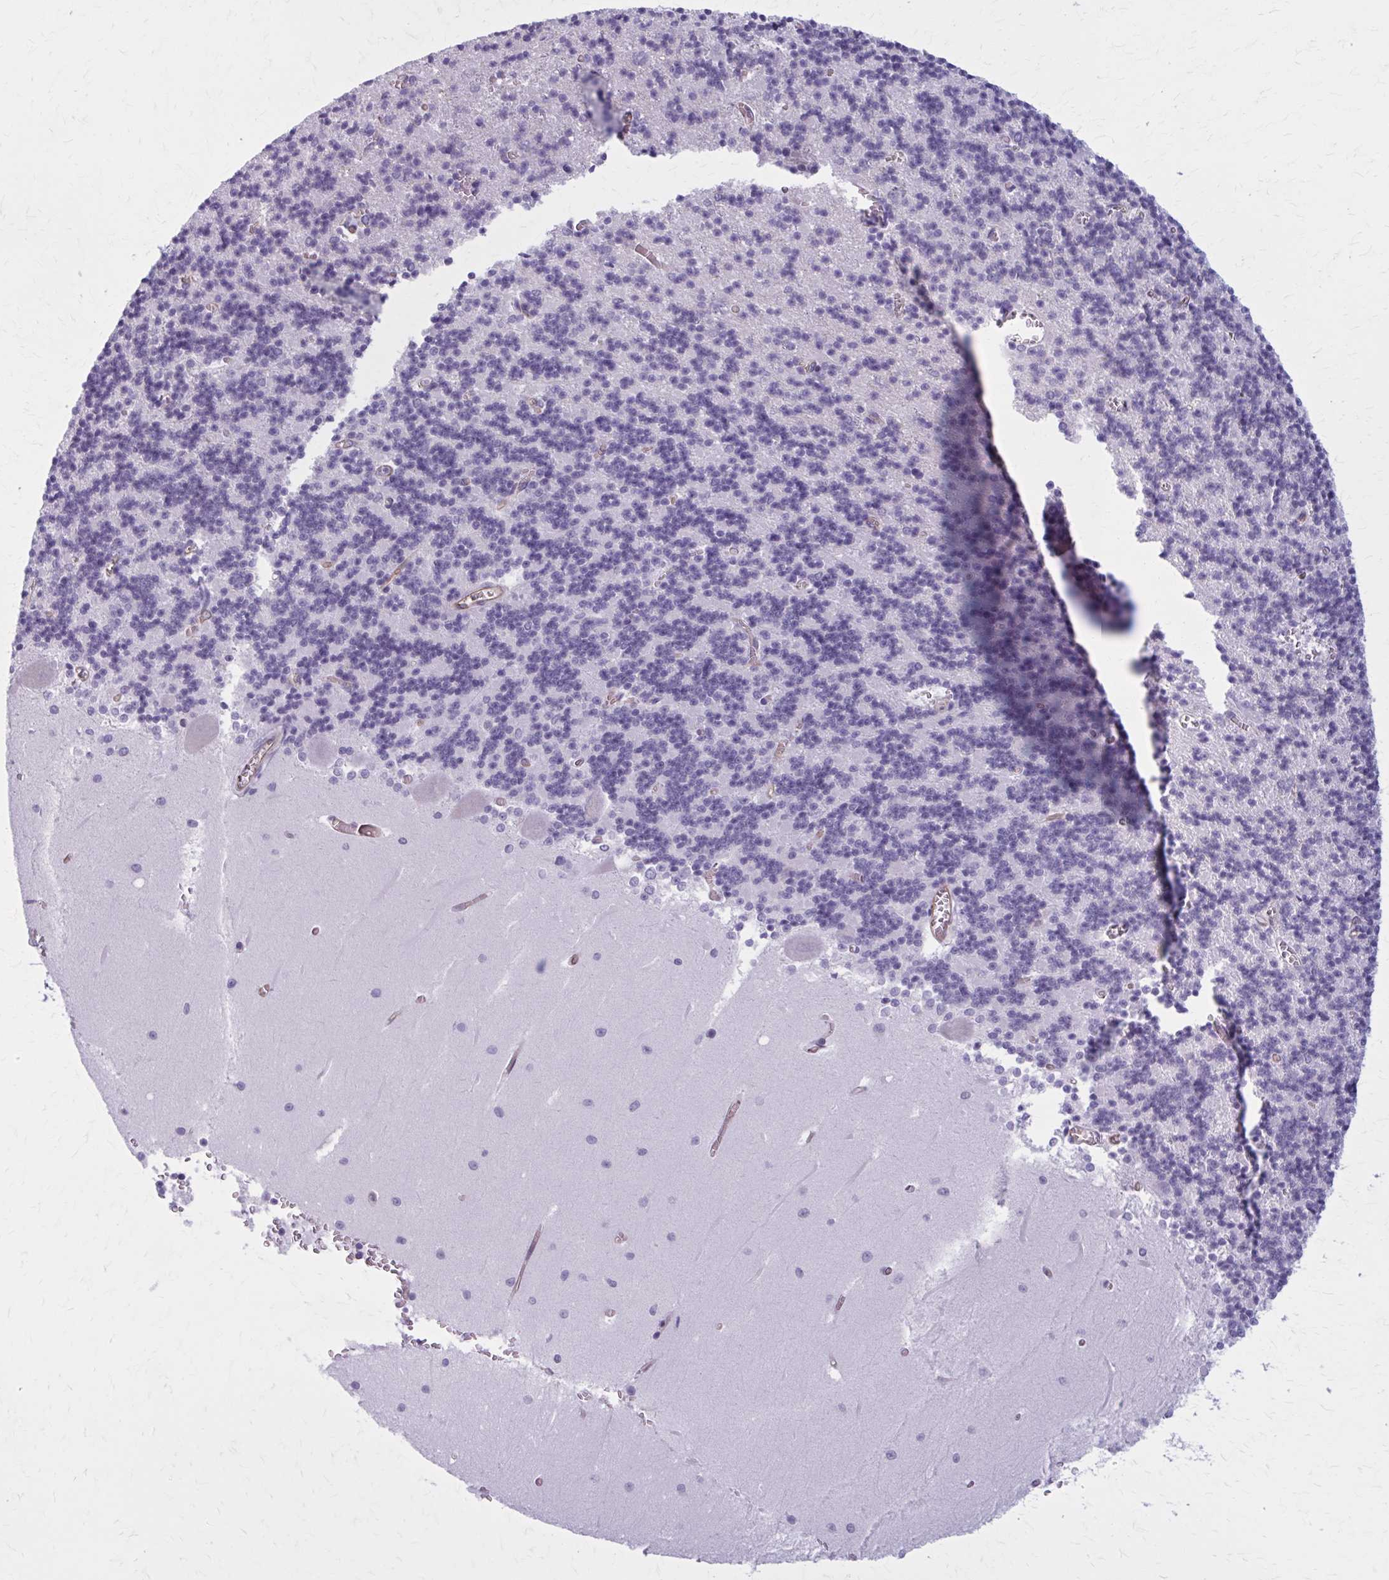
{"staining": {"intensity": "negative", "quantity": "none", "location": "none"}, "tissue": "cerebellum", "cell_type": "Cells in granular layer", "image_type": "normal", "snomed": [{"axis": "morphology", "description": "Normal tissue, NOS"}, {"axis": "topography", "description": "Cerebellum"}], "caption": "DAB immunohistochemical staining of unremarkable cerebellum reveals no significant staining in cells in granular layer.", "gene": "ZDHHC7", "patient": {"sex": "male", "age": 37}}